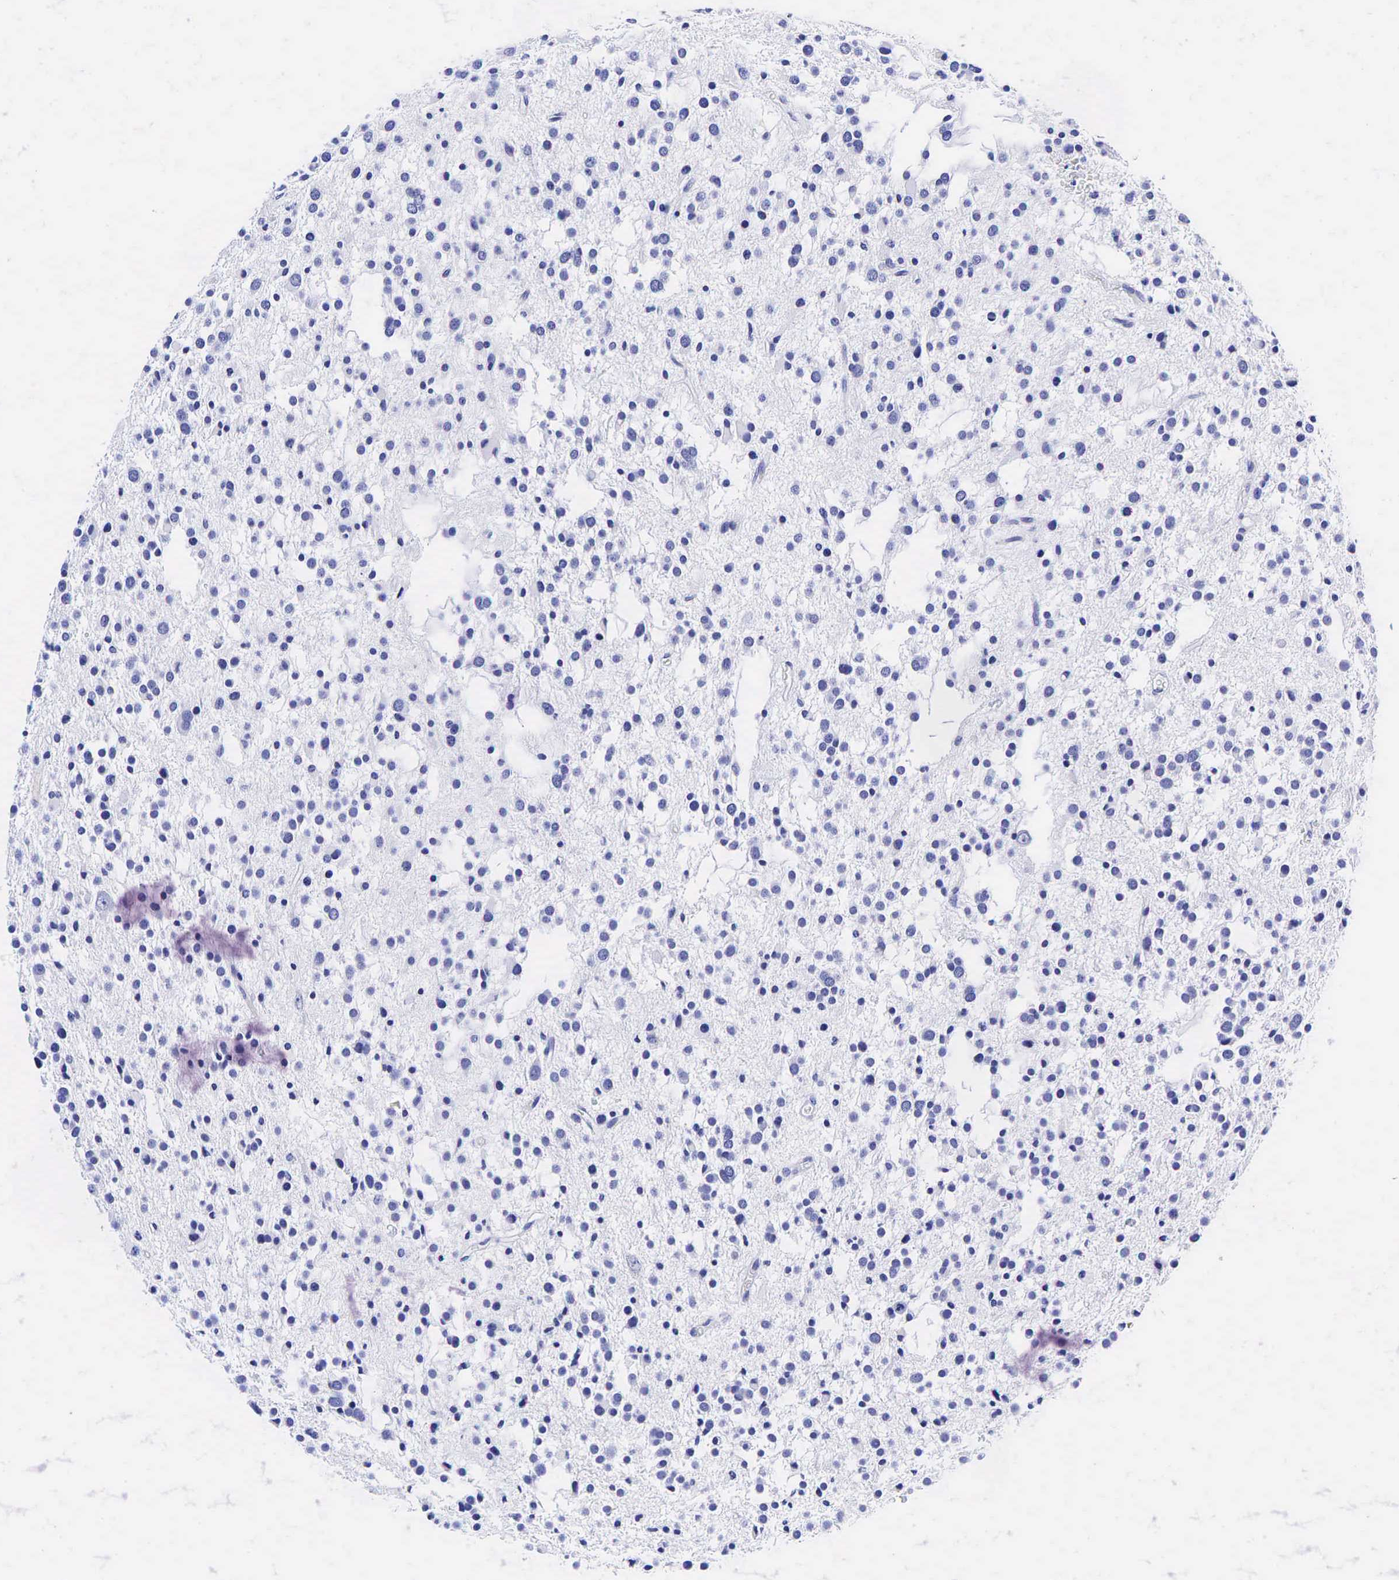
{"staining": {"intensity": "negative", "quantity": "none", "location": "none"}, "tissue": "glioma", "cell_type": "Tumor cells", "image_type": "cancer", "snomed": [{"axis": "morphology", "description": "Glioma, malignant, Low grade"}, {"axis": "topography", "description": "Brain"}], "caption": "Human malignant low-grade glioma stained for a protein using IHC demonstrates no staining in tumor cells.", "gene": "GCG", "patient": {"sex": "female", "age": 36}}